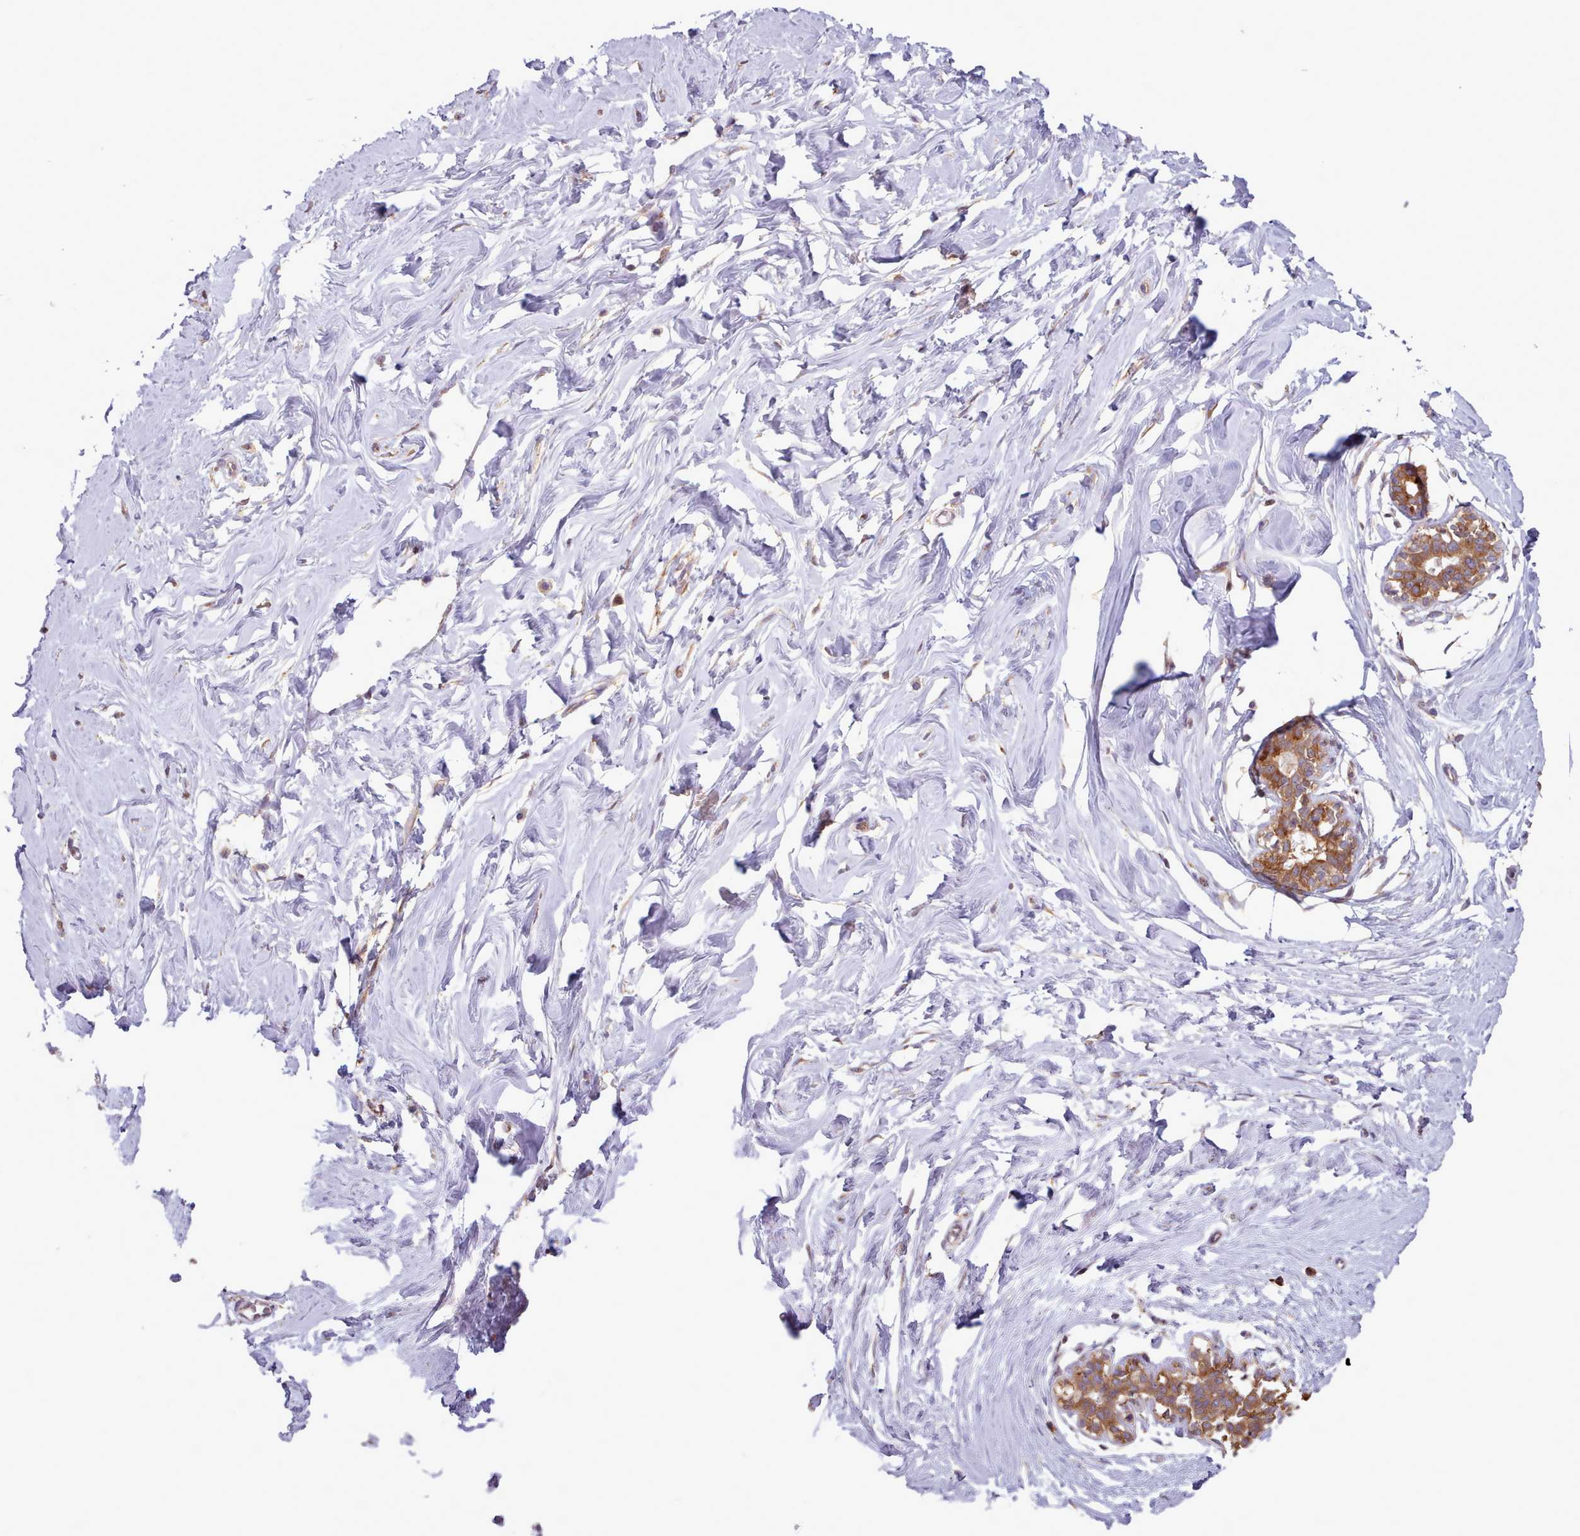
{"staining": {"intensity": "negative", "quantity": "none", "location": "none"}, "tissue": "breast", "cell_type": "Adipocytes", "image_type": "normal", "snomed": [{"axis": "morphology", "description": "Normal tissue, NOS"}, {"axis": "morphology", "description": "Adenoma, NOS"}, {"axis": "topography", "description": "Breast"}], "caption": "An IHC histopathology image of normal breast is shown. There is no staining in adipocytes of breast. (Brightfield microscopy of DAB (3,3'-diaminobenzidine) immunohistochemistry at high magnification).", "gene": "CRYBG1", "patient": {"sex": "female", "age": 23}}